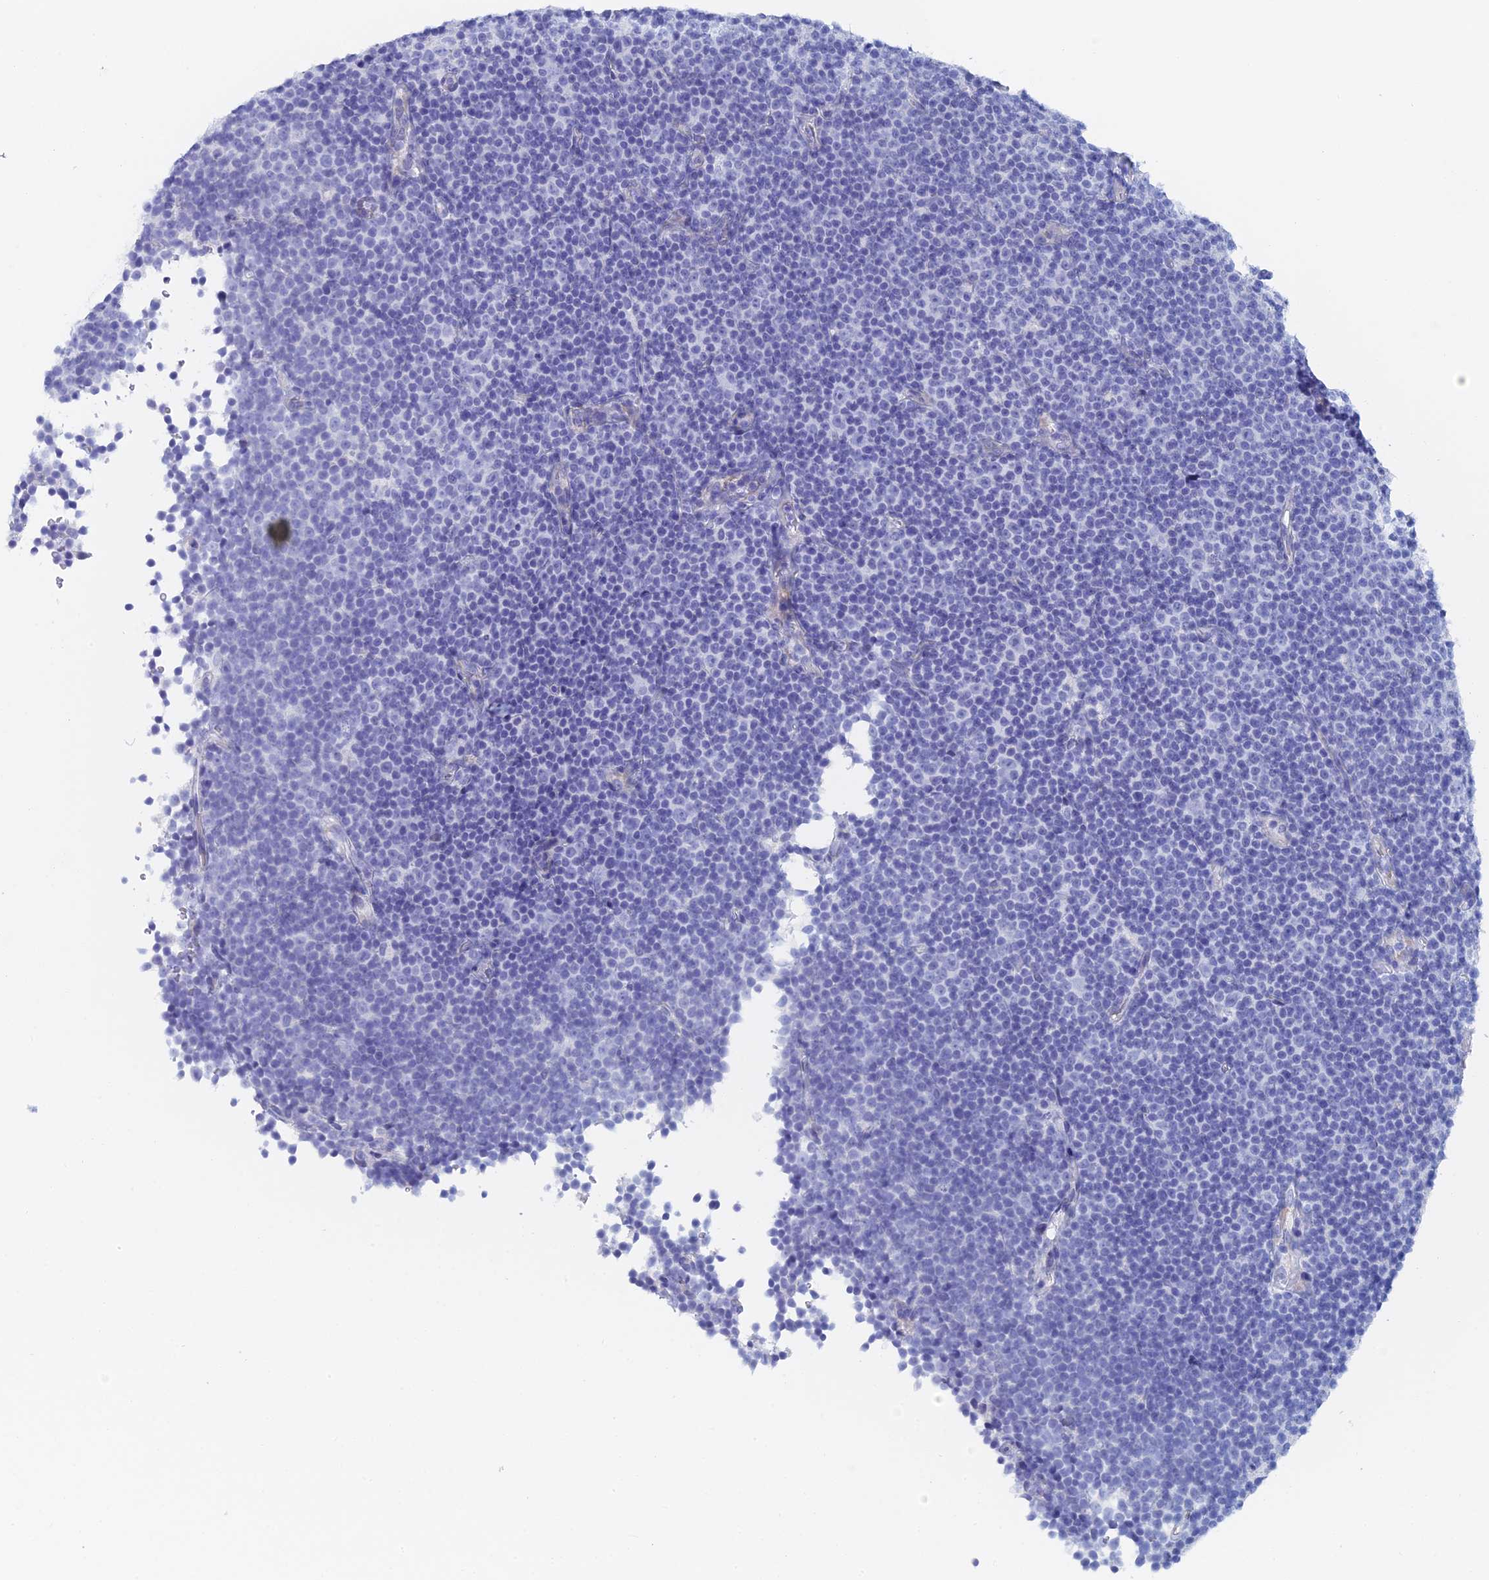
{"staining": {"intensity": "negative", "quantity": "none", "location": "none"}, "tissue": "lymphoma", "cell_type": "Tumor cells", "image_type": "cancer", "snomed": [{"axis": "morphology", "description": "Malignant lymphoma, non-Hodgkin's type, Low grade"}, {"axis": "topography", "description": "Lymph node"}], "caption": "Photomicrograph shows no significant protein staining in tumor cells of malignant lymphoma, non-Hodgkin's type (low-grade).", "gene": "KCNK18", "patient": {"sex": "female", "age": 67}}